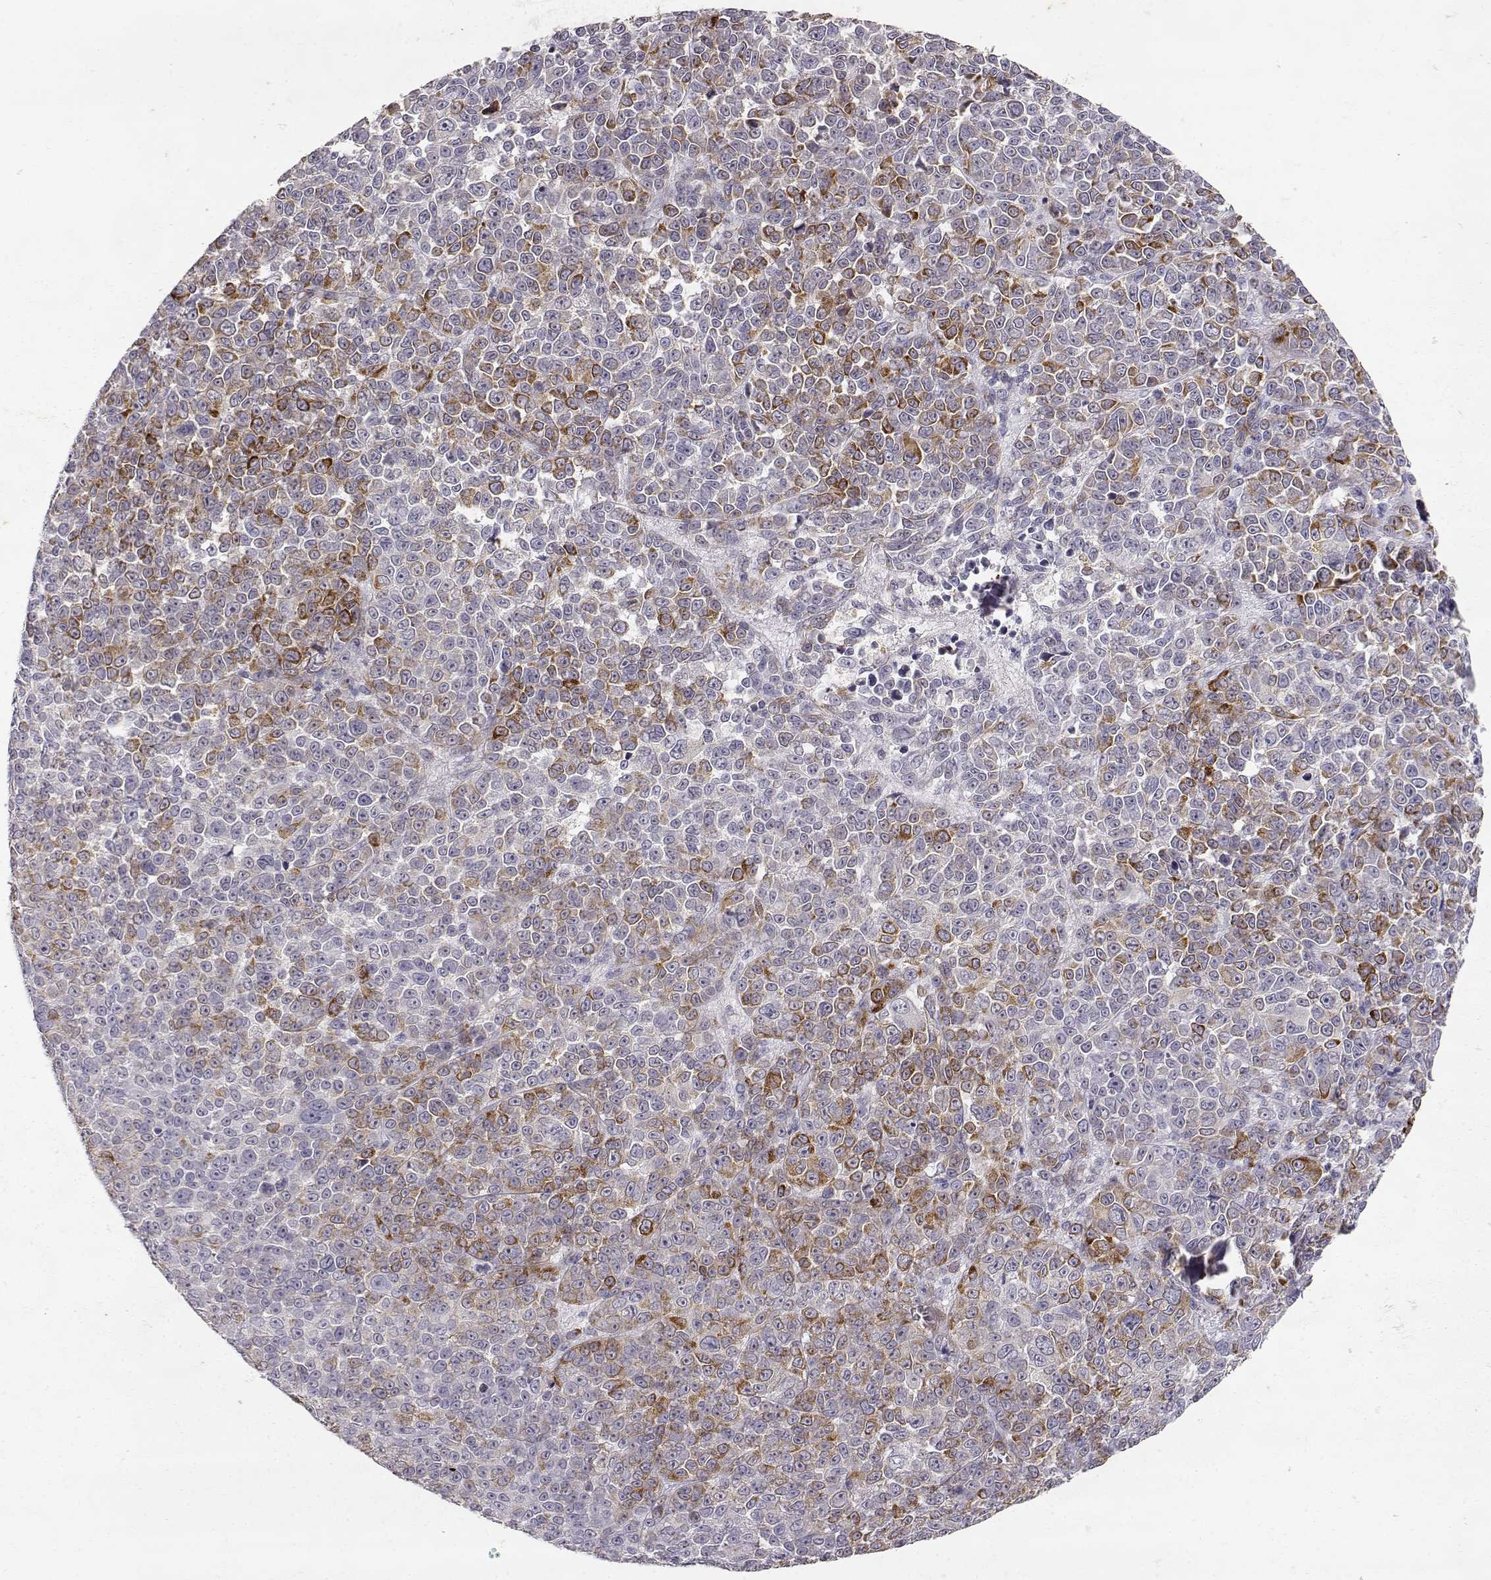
{"staining": {"intensity": "moderate", "quantity": "25%-75%", "location": "cytoplasmic/membranous"}, "tissue": "melanoma", "cell_type": "Tumor cells", "image_type": "cancer", "snomed": [{"axis": "morphology", "description": "Malignant melanoma, NOS"}, {"axis": "topography", "description": "Skin"}], "caption": "A high-resolution histopathology image shows IHC staining of malignant melanoma, which shows moderate cytoplasmic/membranous staining in approximately 25%-75% of tumor cells.", "gene": "LAMC1", "patient": {"sex": "female", "age": 95}}